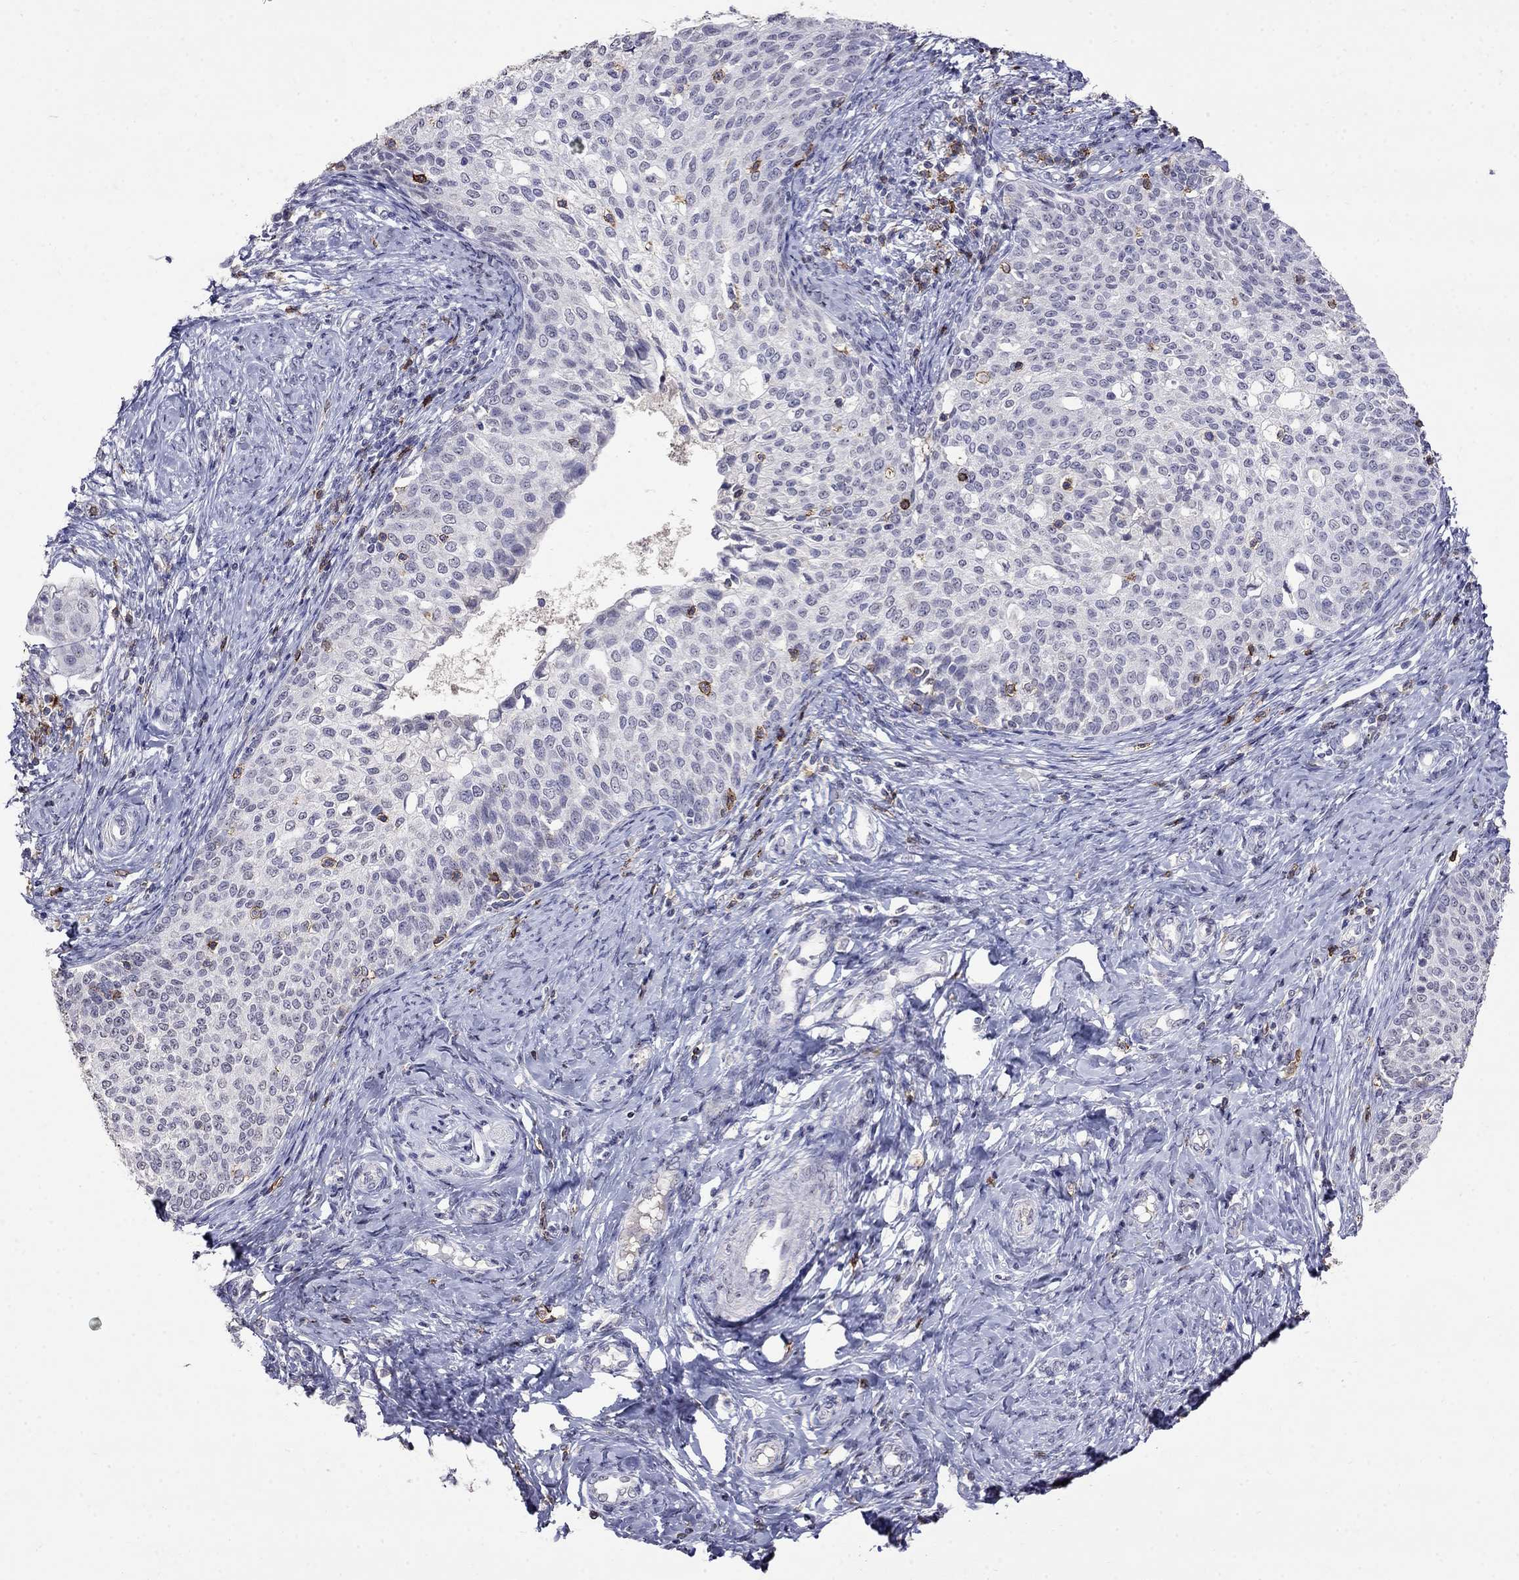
{"staining": {"intensity": "negative", "quantity": "none", "location": "none"}, "tissue": "cervical cancer", "cell_type": "Tumor cells", "image_type": "cancer", "snomed": [{"axis": "morphology", "description": "Squamous cell carcinoma, NOS"}, {"axis": "topography", "description": "Cervix"}], "caption": "Protein analysis of cervical cancer (squamous cell carcinoma) exhibits no significant staining in tumor cells.", "gene": "CD8B", "patient": {"sex": "female", "age": 51}}